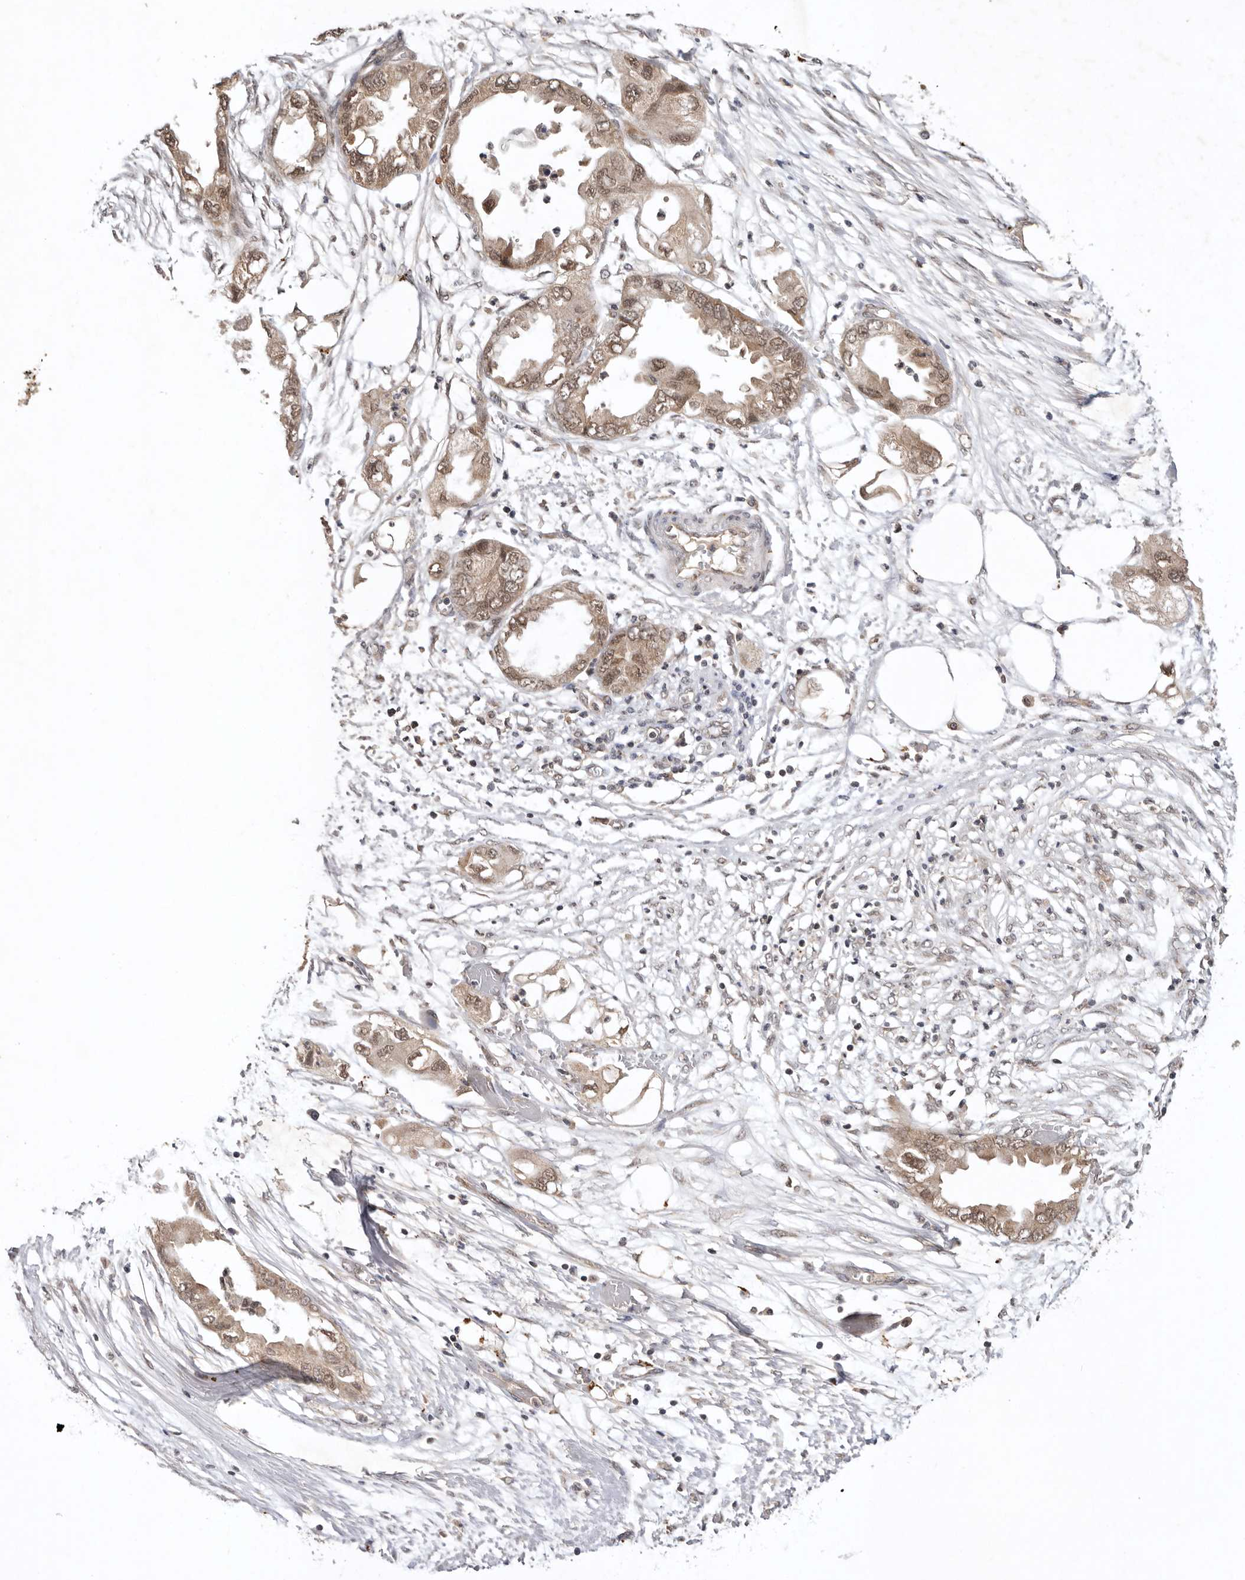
{"staining": {"intensity": "weak", "quantity": ">75%", "location": "cytoplasmic/membranous,nuclear"}, "tissue": "endometrial cancer", "cell_type": "Tumor cells", "image_type": "cancer", "snomed": [{"axis": "morphology", "description": "Adenocarcinoma, NOS"}, {"axis": "morphology", "description": "Adenocarcinoma, metastatic, NOS"}, {"axis": "topography", "description": "Adipose tissue"}, {"axis": "topography", "description": "Endometrium"}], "caption": "Endometrial cancer stained for a protein (brown) reveals weak cytoplasmic/membranous and nuclear positive staining in about >75% of tumor cells.", "gene": "TARS2", "patient": {"sex": "female", "age": 67}}